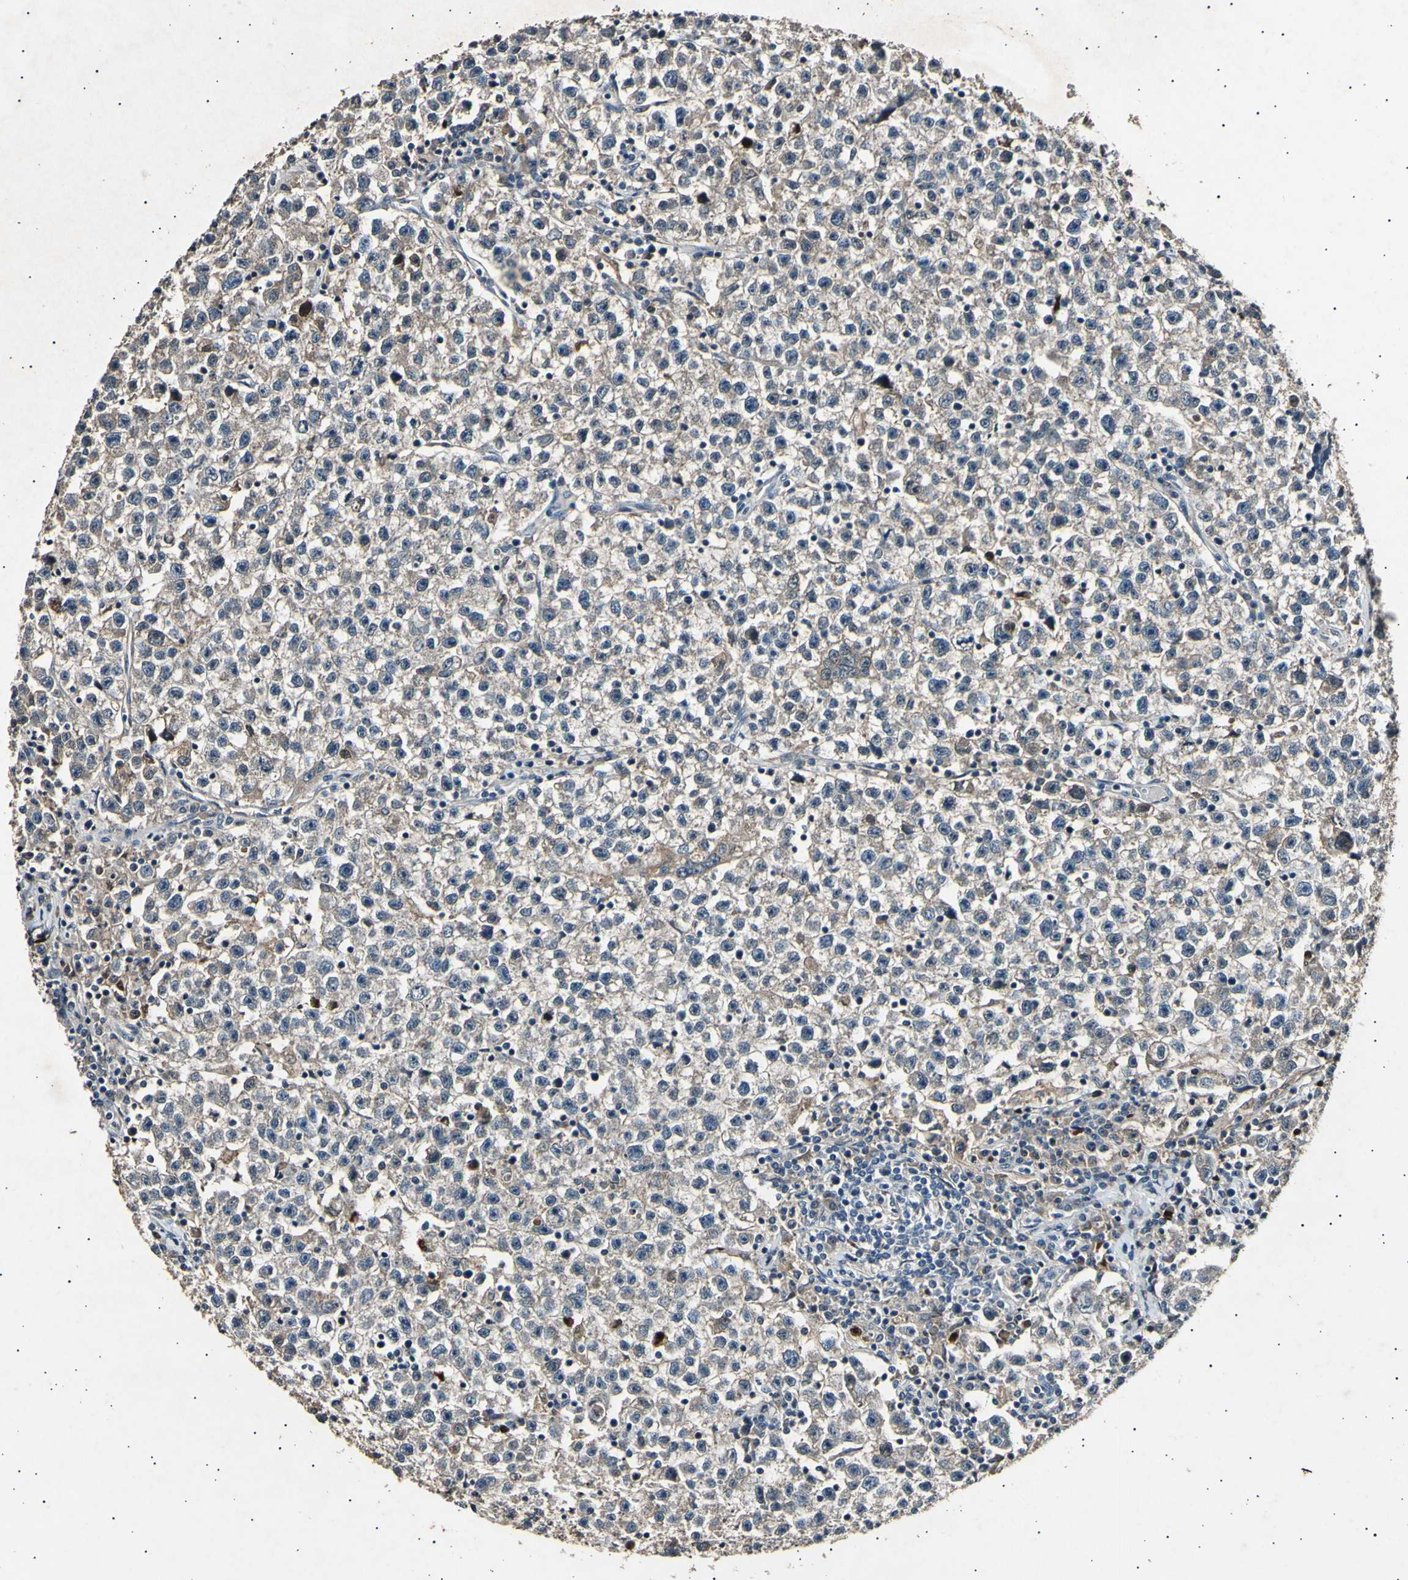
{"staining": {"intensity": "weak", "quantity": ">75%", "location": "cytoplasmic/membranous"}, "tissue": "testis cancer", "cell_type": "Tumor cells", "image_type": "cancer", "snomed": [{"axis": "morphology", "description": "Seminoma, NOS"}, {"axis": "topography", "description": "Testis"}], "caption": "Immunohistochemical staining of human testis cancer exhibits weak cytoplasmic/membranous protein positivity in approximately >75% of tumor cells.", "gene": "ADCY3", "patient": {"sex": "male", "age": 22}}